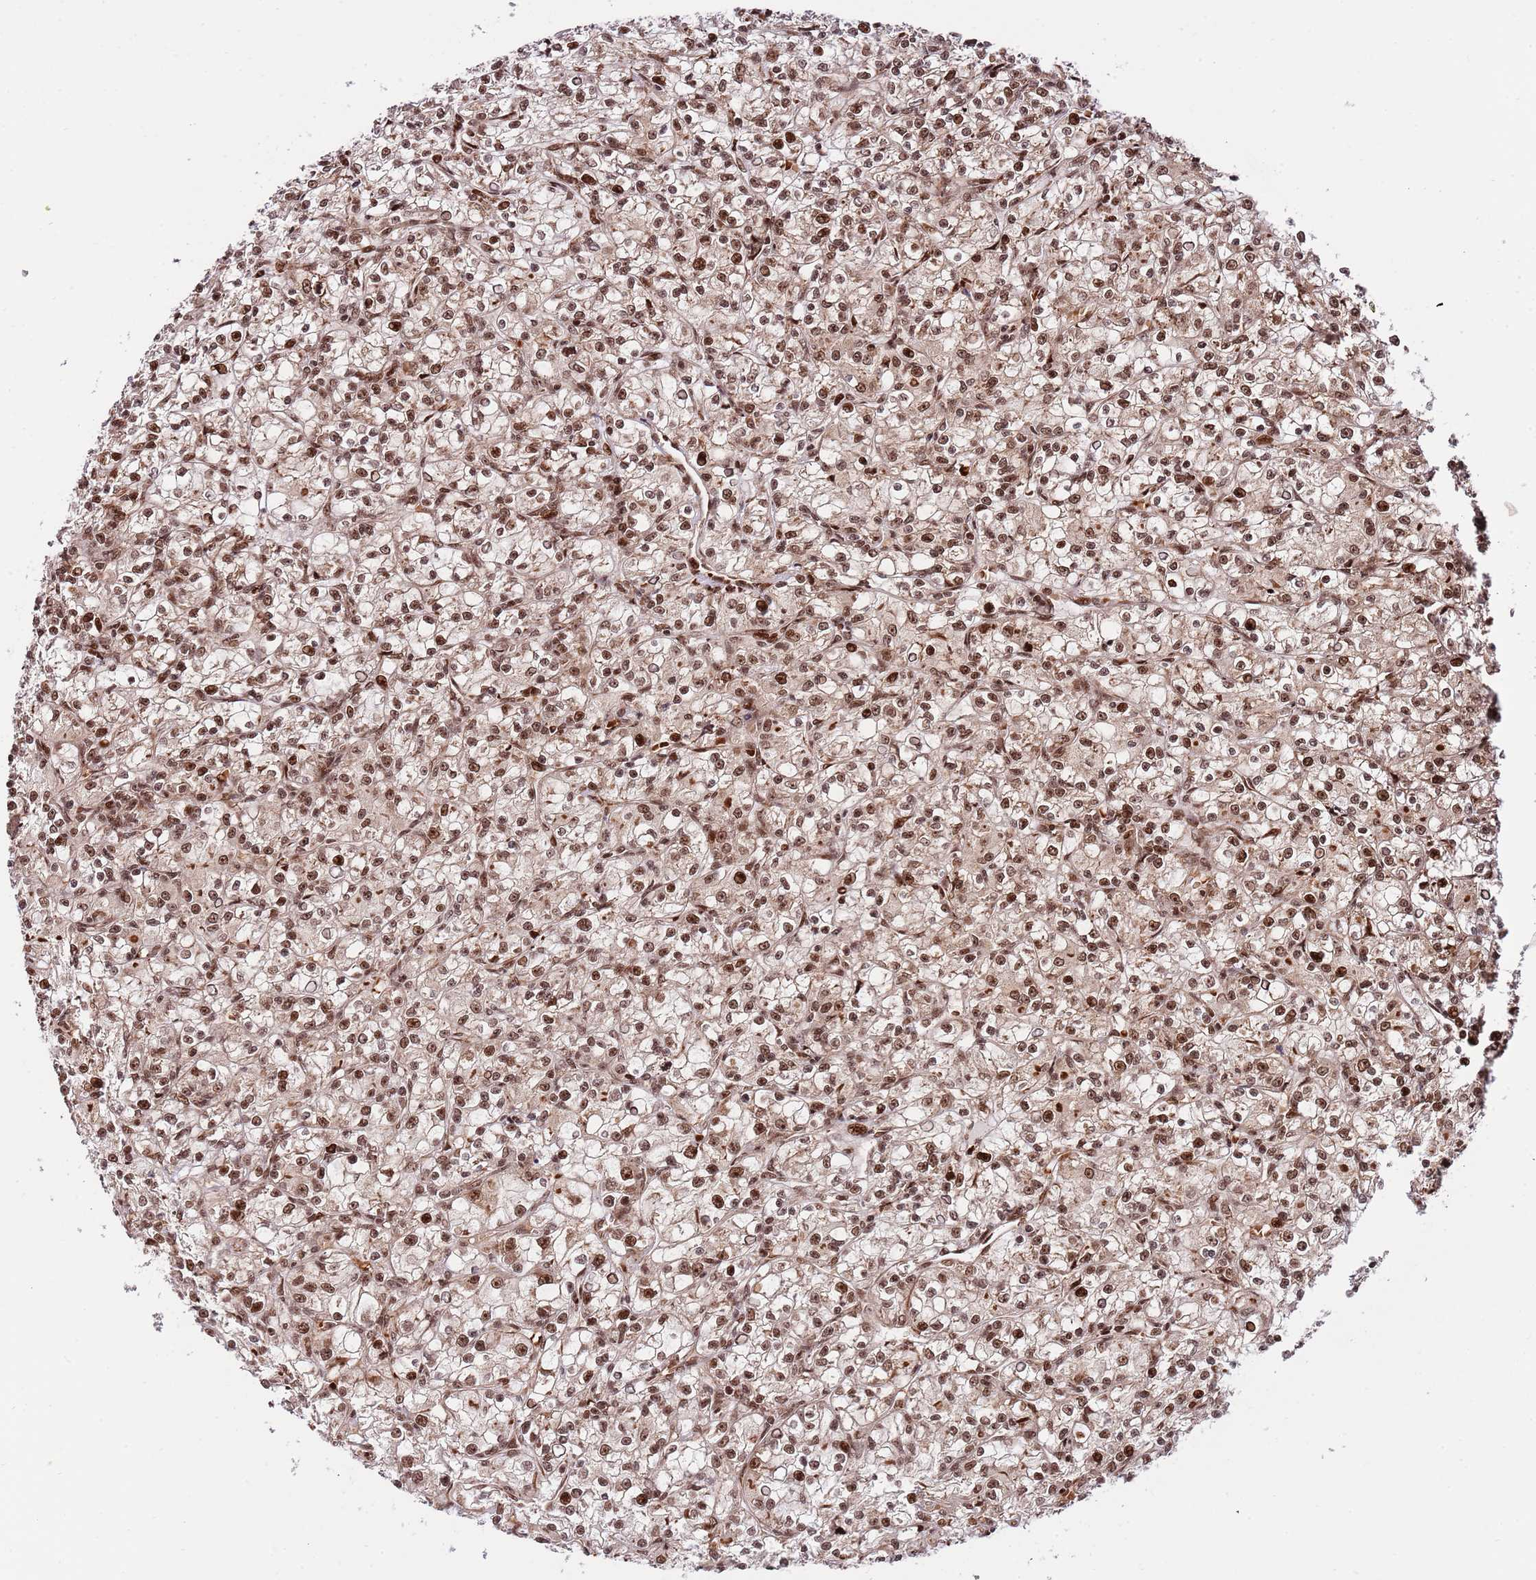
{"staining": {"intensity": "moderate", "quantity": ">75%", "location": "nuclear"}, "tissue": "renal cancer", "cell_type": "Tumor cells", "image_type": "cancer", "snomed": [{"axis": "morphology", "description": "Adenocarcinoma, NOS"}, {"axis": "topography", "description": "Kidney"}], "caption": "The micrograph reveals staining of renal cancer (adenocarcinoma), revealing moderate nuclear protein positivity (brown color) within tumor cells.", "gene": "RIF1", "patient": {"sex": "female", "age": 59}}